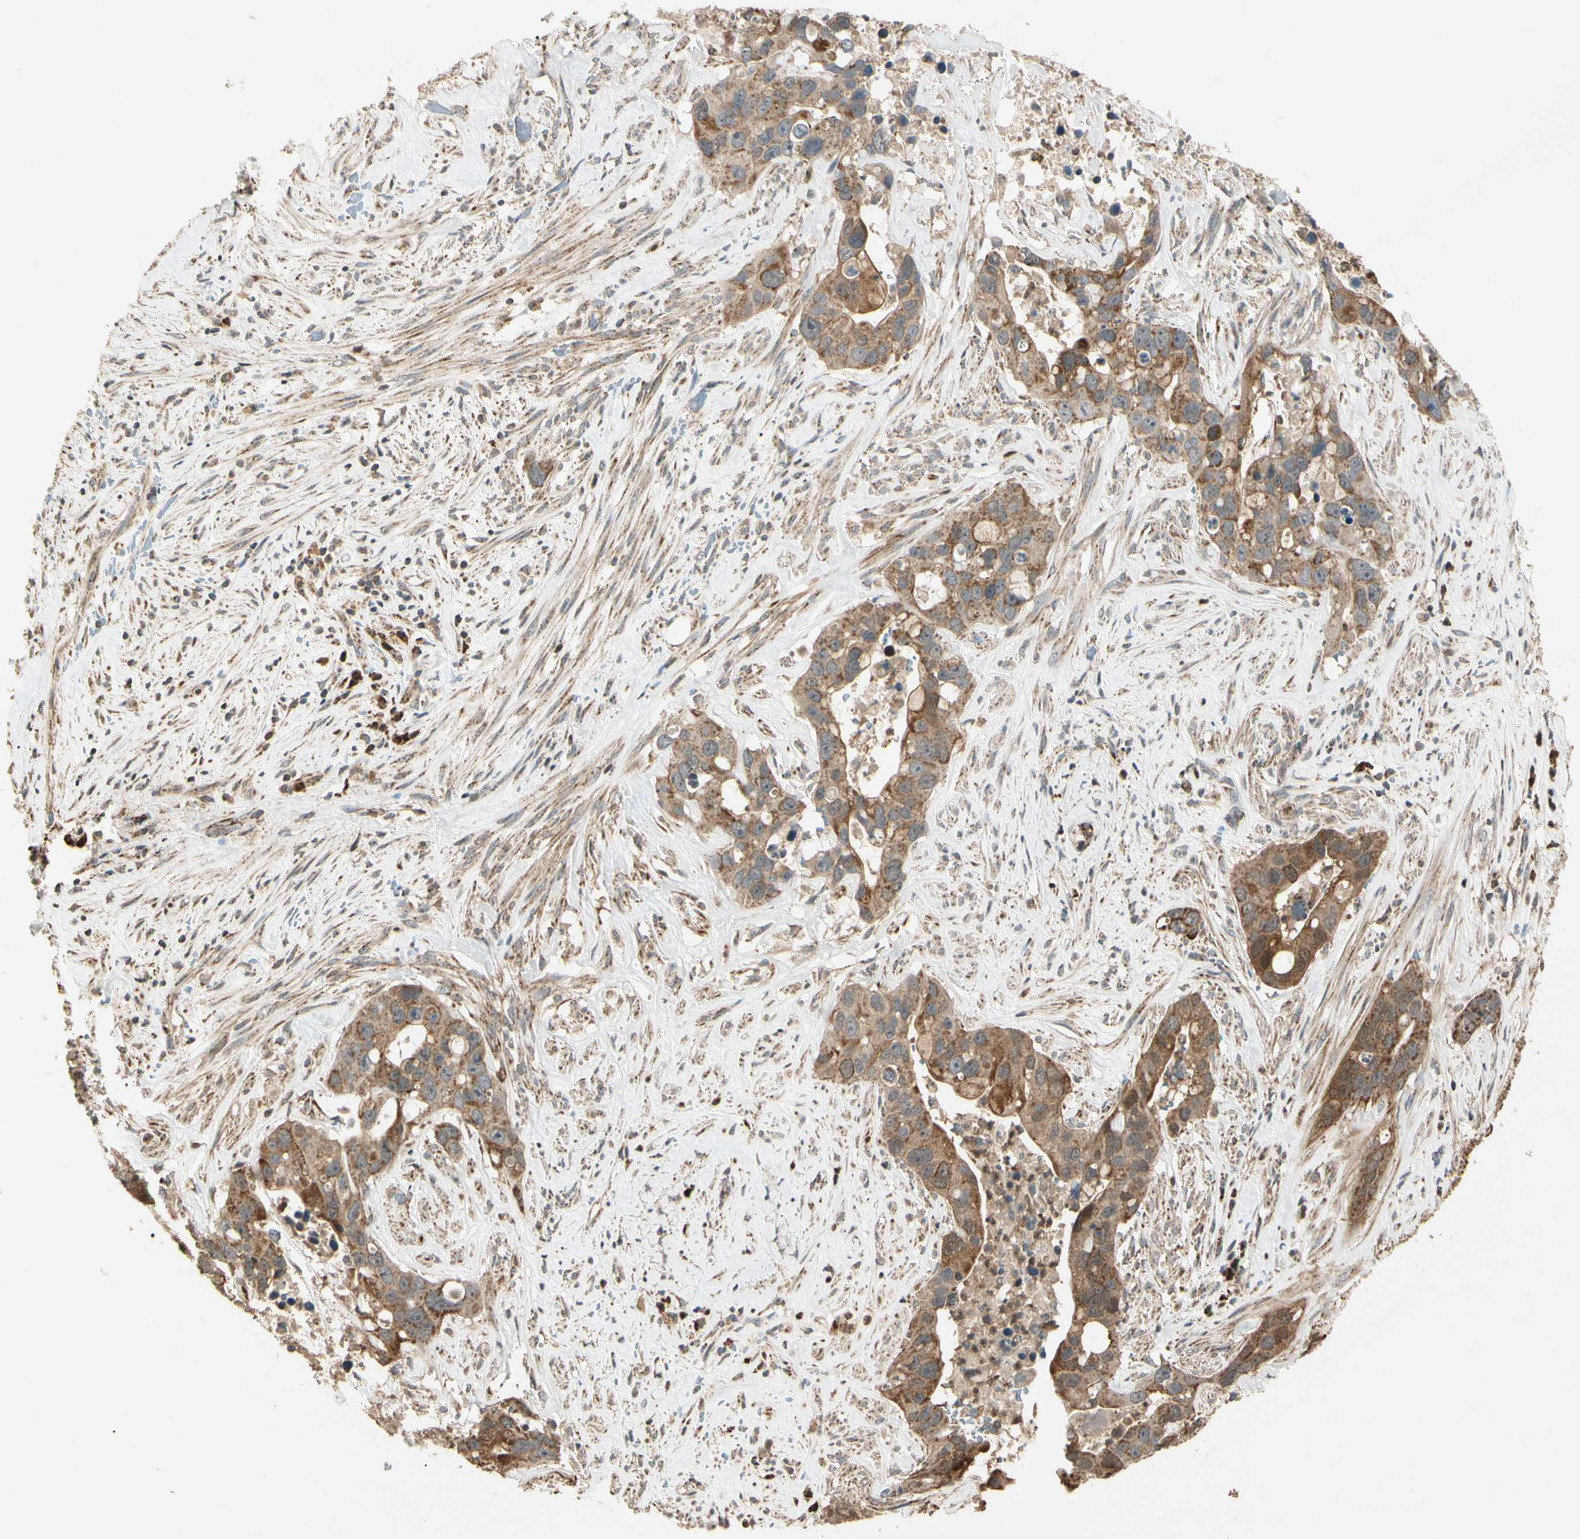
{"staining": {"intensity": "moderate", "quantity": ">75%", "location": "cytoplasmic/membranous"}, "tissue": "liver cancer", "cell_type": "Tumor cells", "image_type": "cancer", "snomed": [{"axis": "morphology", "description": "Cholangiocarcinoma"}, {"axis": "topography", "description": "Liver"}], "caption": "Human liver cancer (cholangiocarcinoma) stained with a protein marker exhibits moderate staining in tumor cells.", "gene": "PRDX5", "patient": {"sex": "female", "age": 65}}